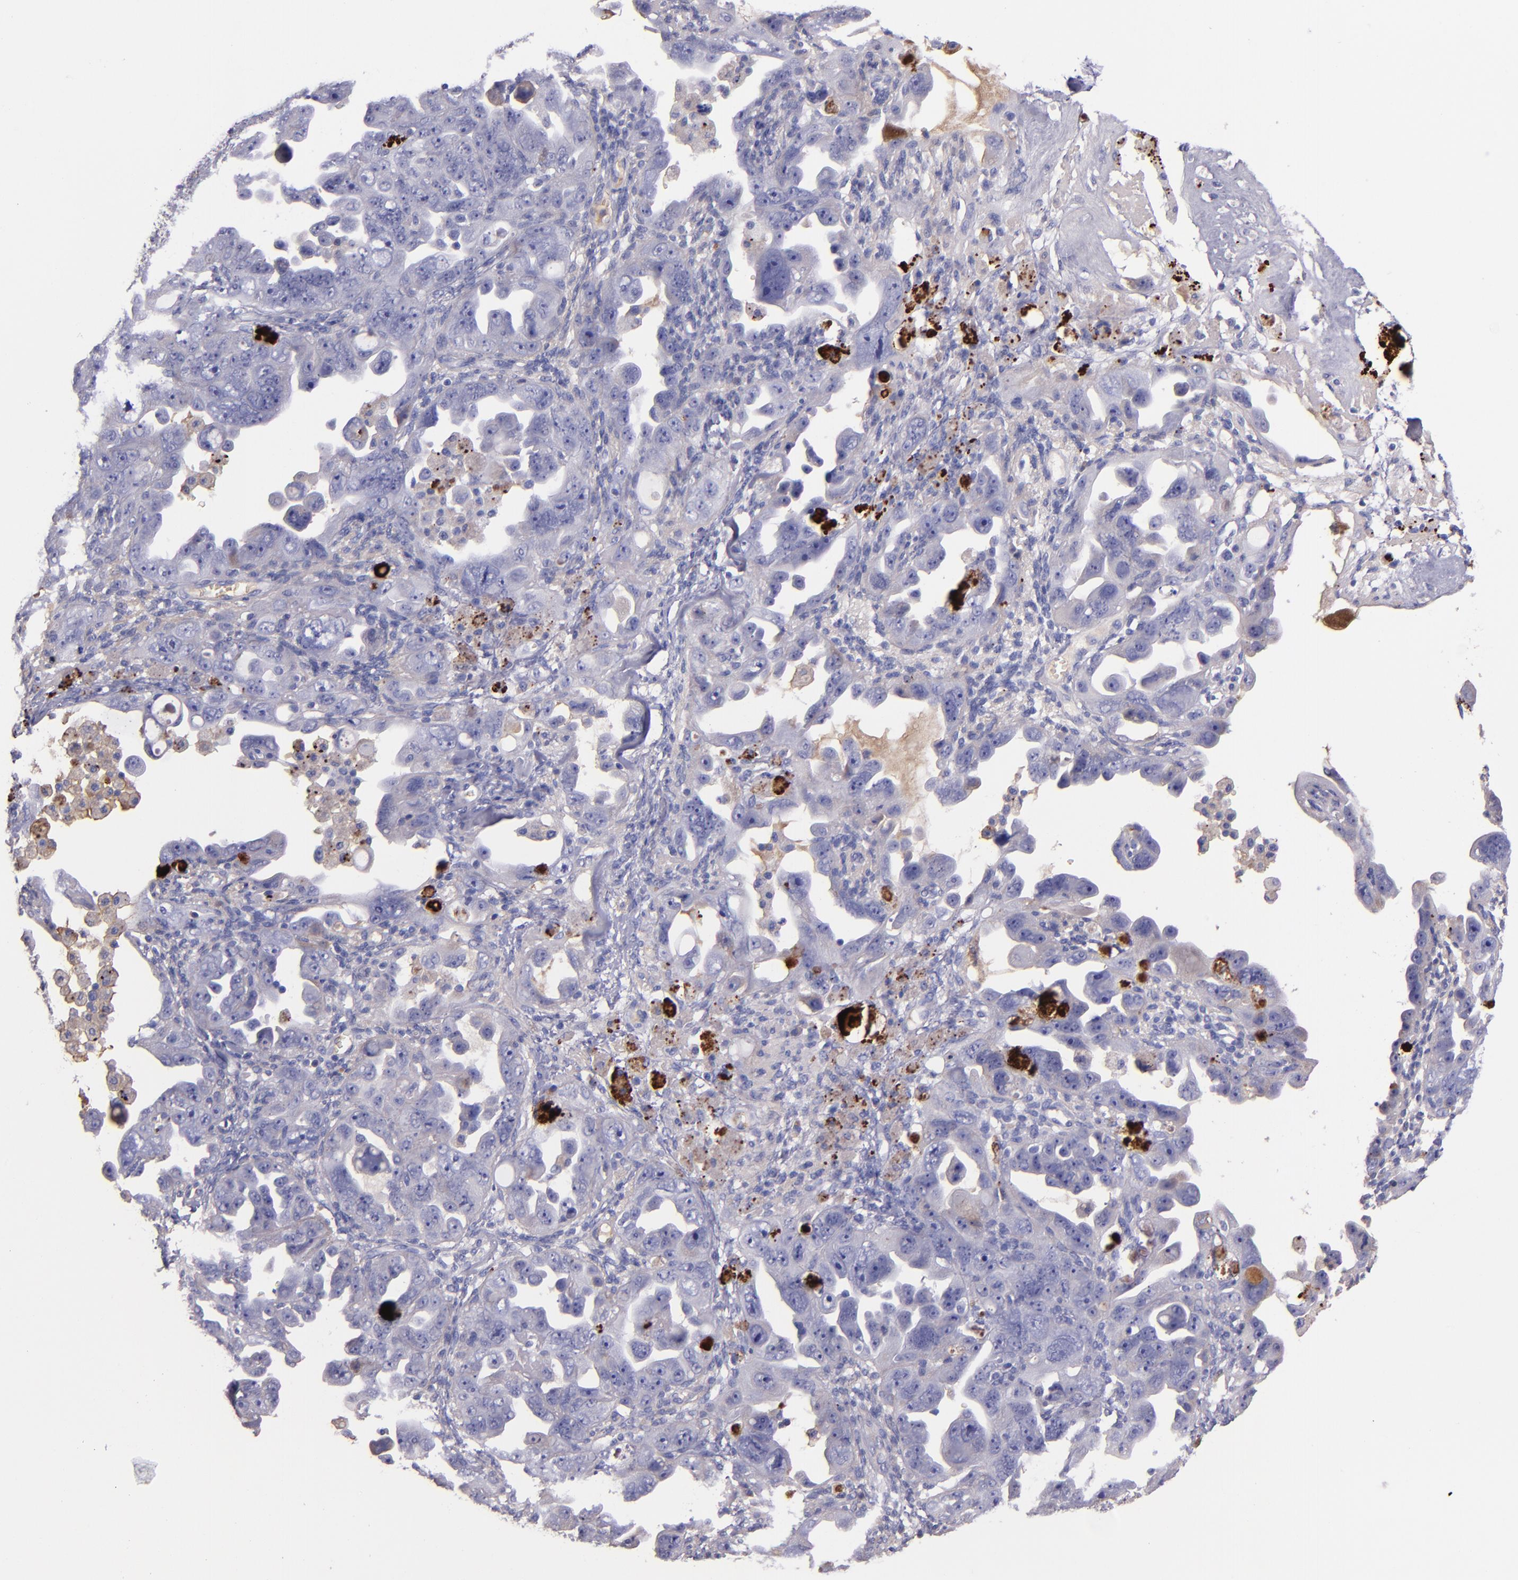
{"staining": {"intensity": "negative", "quantity": "none", "location": "none"}, "tissue": "ovarian cancer", "cell_type": "Tumor cells", "image_type": "cancer", "snomed": [{"axis": "morphology", "description": "Cystadenocarcinoma, serous, NOS"}, {"axis": "topography", "description": "Ovary"}], "caption": "Immunohistochemistry (IHC) histopathology image of human serous cystadenocarcinoma (ovarian) stained for a protein (brown), which shows no positivity in tumor cells.", "gene": "KNG1", "patient": {"sex": "female", "age": 66}}